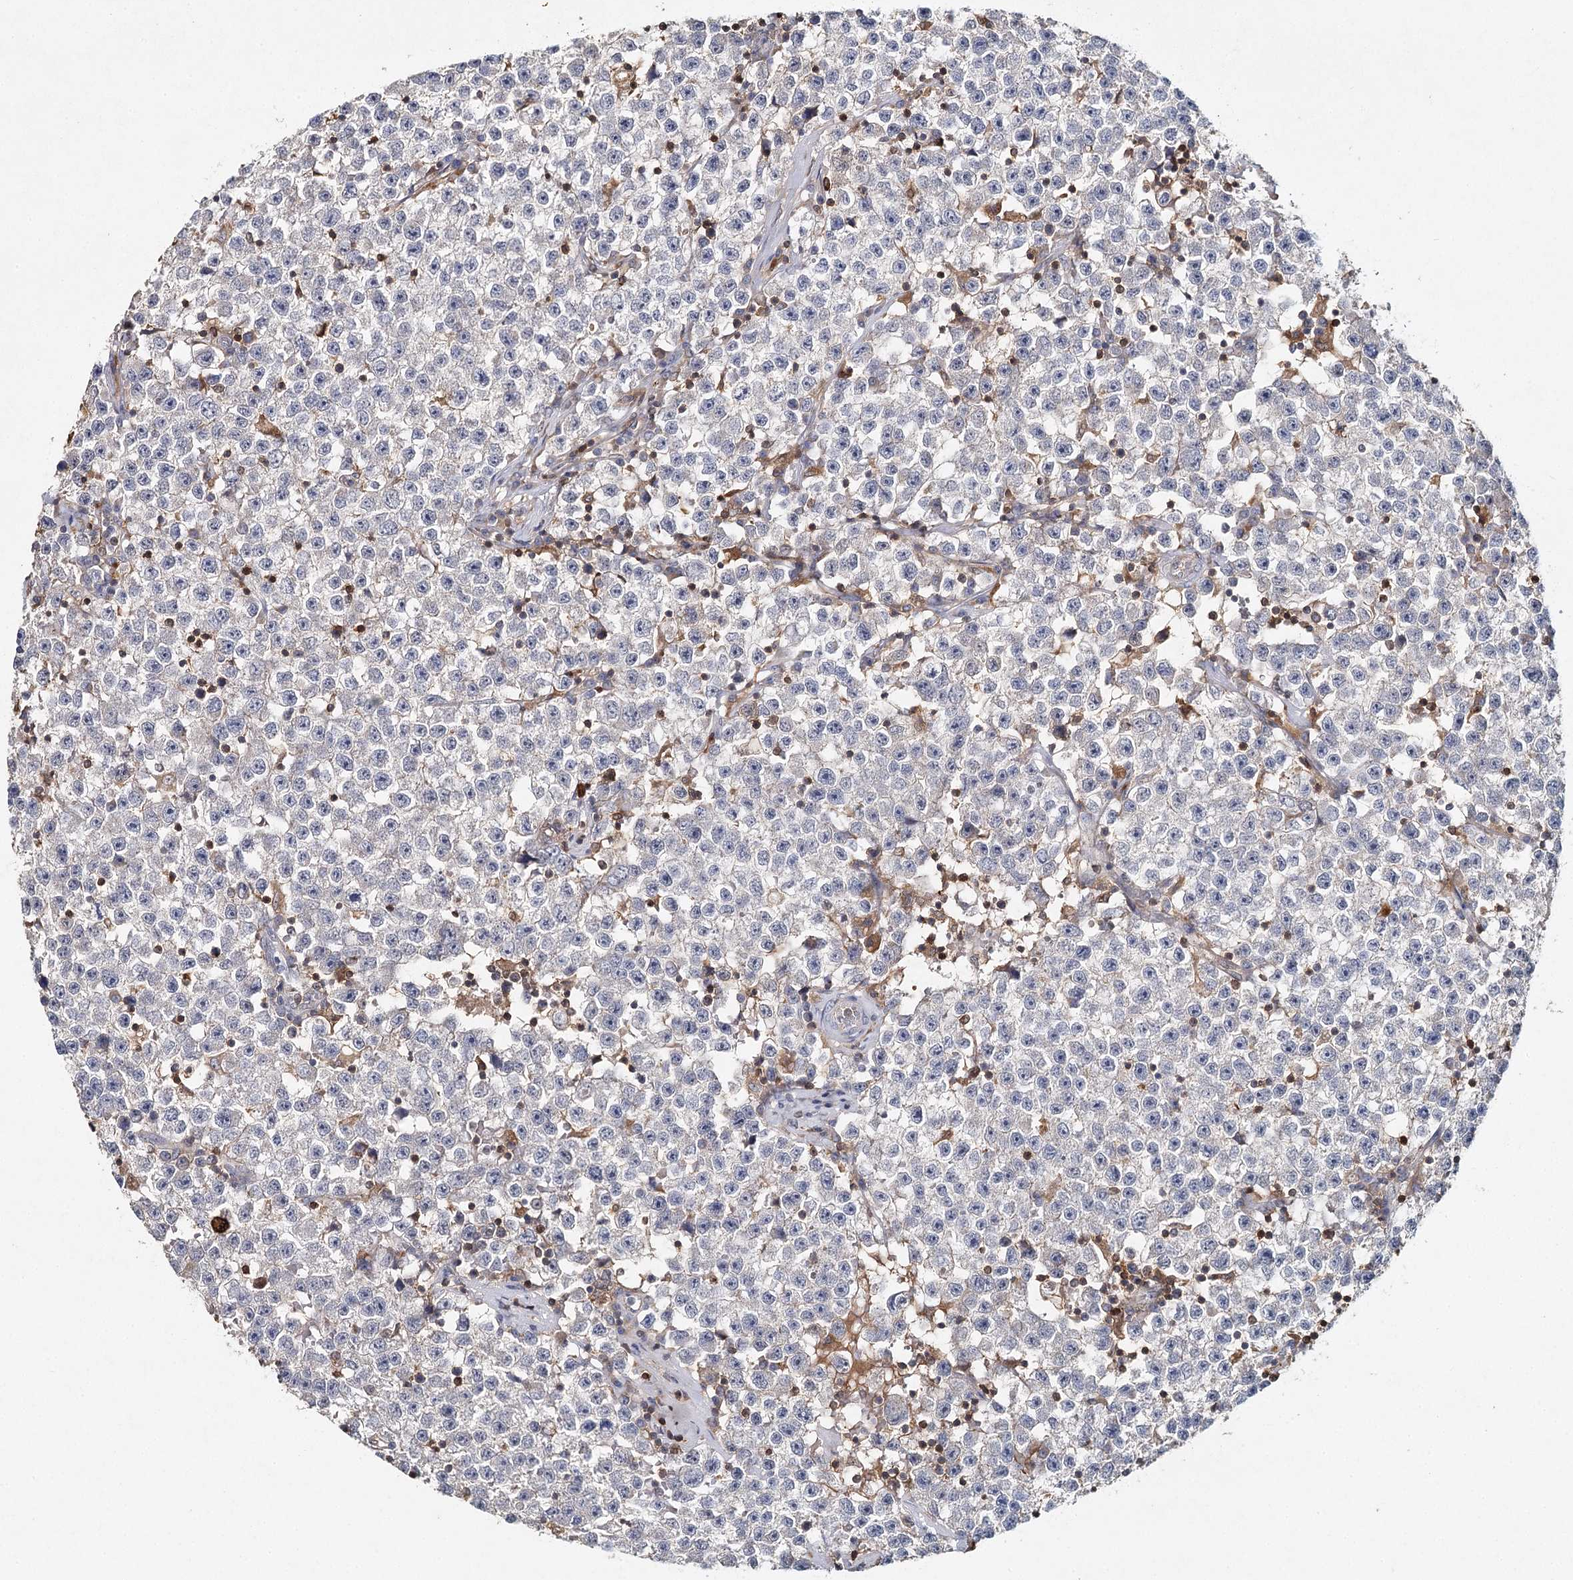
{"staining": {"intensity": "negative", "quantity": "none", "location": "none"}, "tissue": "testis cancer", "cell_type": "Tumor cells", "image_type": "cancer", "snomed": [{"axis": "morphology", "description": "Seminoma, NOS"}, {"axis": "topography", "description": "Testis"}], "caption": "Immunohistochemical staining of human seminoma (testis) shows no significant expression in tumor cells.", "gene": "SLC41A2", "patient": {"sex": "male", "age": 22}}